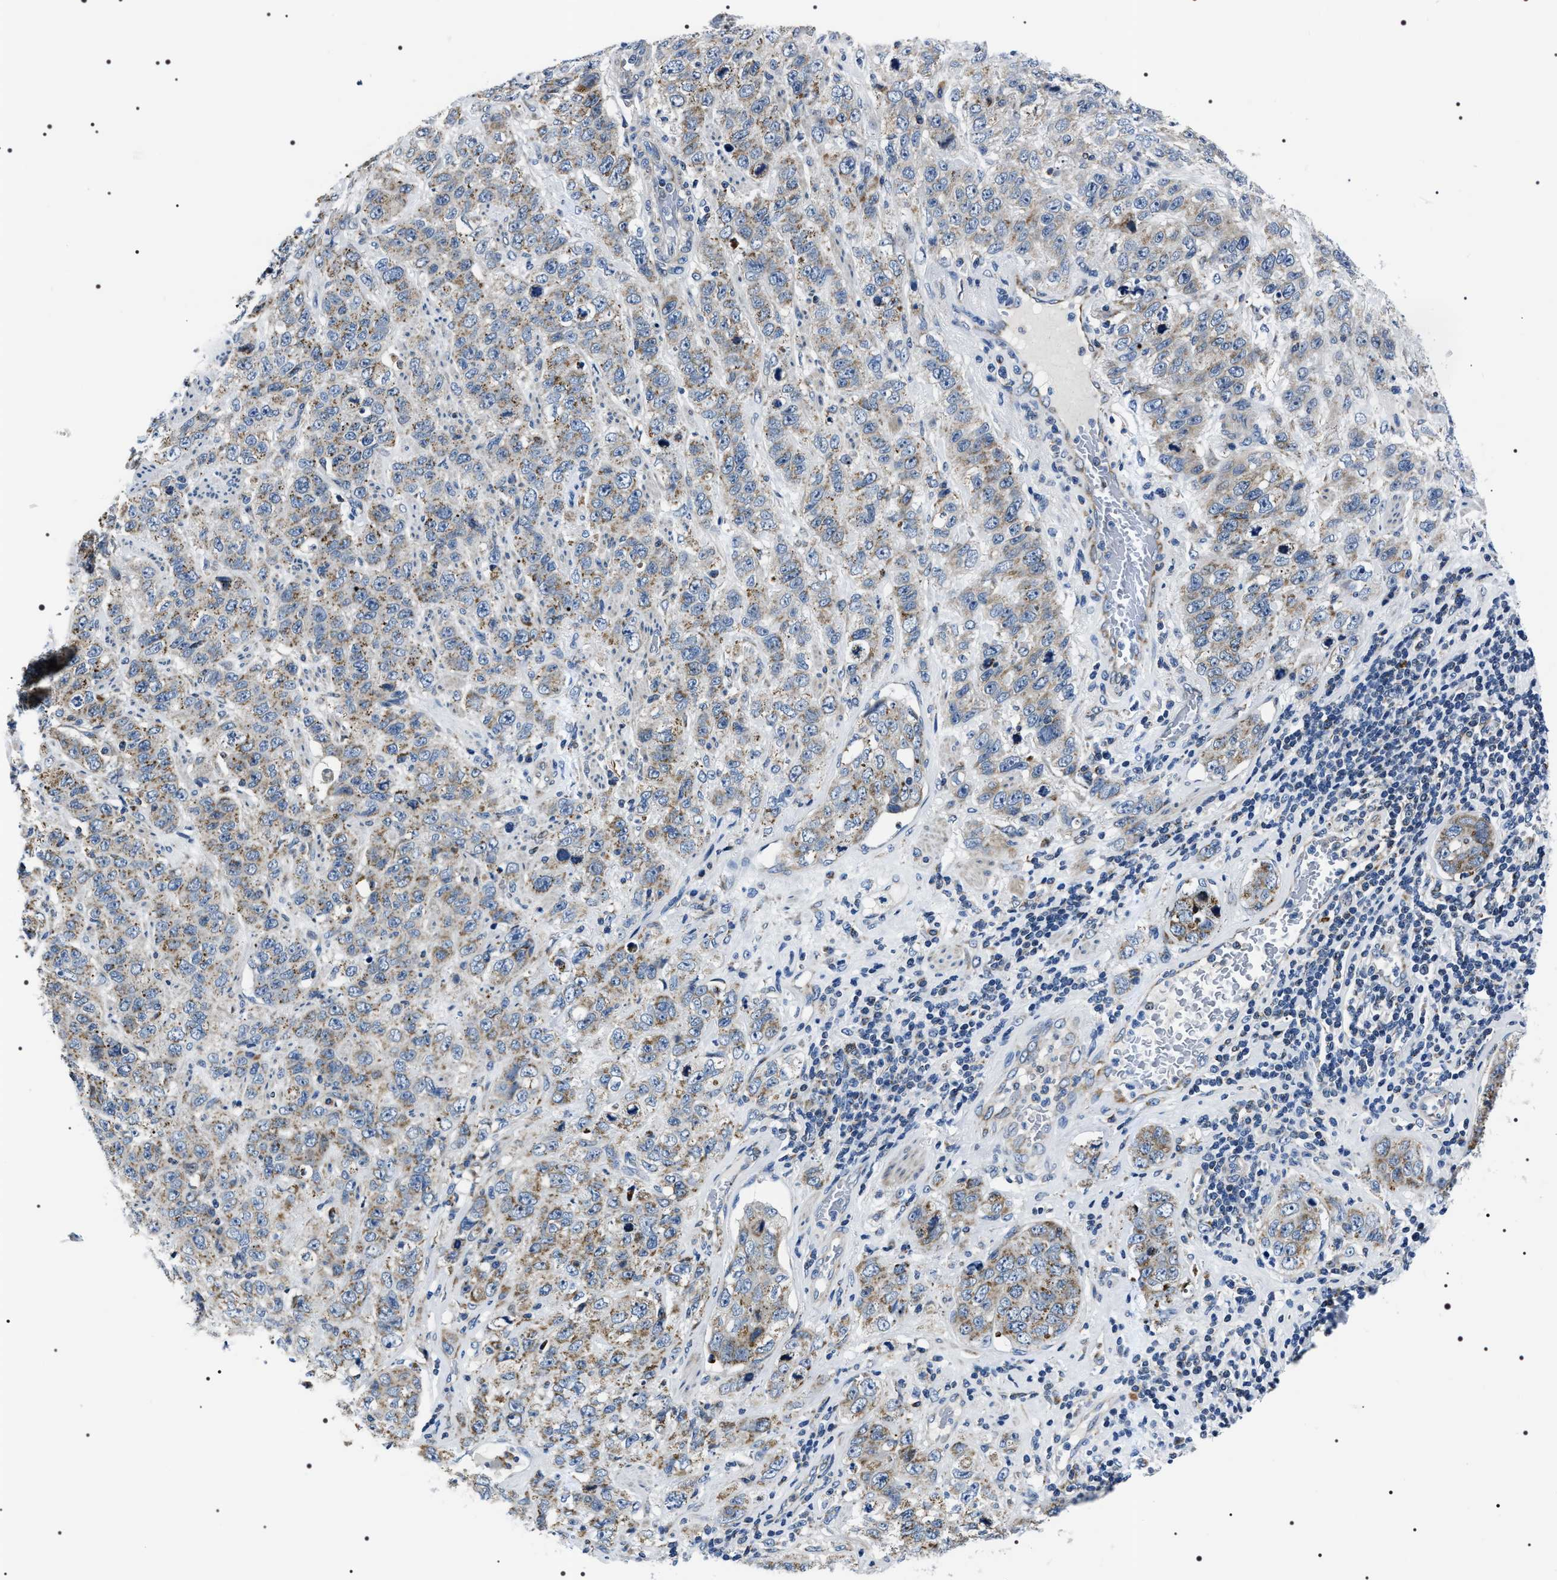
{"staining": {"intensity": "weak", "quantity": ">75%", "location": "cytoplasmic/membranous"}, "tissue": "stomach cancer", "cell_type": "Tumor cells", "image_type": "cancer", "snomed": [{"axis": "morphology", "description": "Adenocarcinoma, NOS"}, {"axis": "topography", "description": "Stomach"}], "caption": "Protein staining displays weak cytoplasmic/membranous positivity in about >75% of tumor cells in stomach adenocarcinoma. The staining is performed using DAB brown chromogen to label protein expression. The nuclei are counter-stained blue using hematoxylin.", "gene": "NTMT1", "patient": {"sex": "male", "age": 48}}